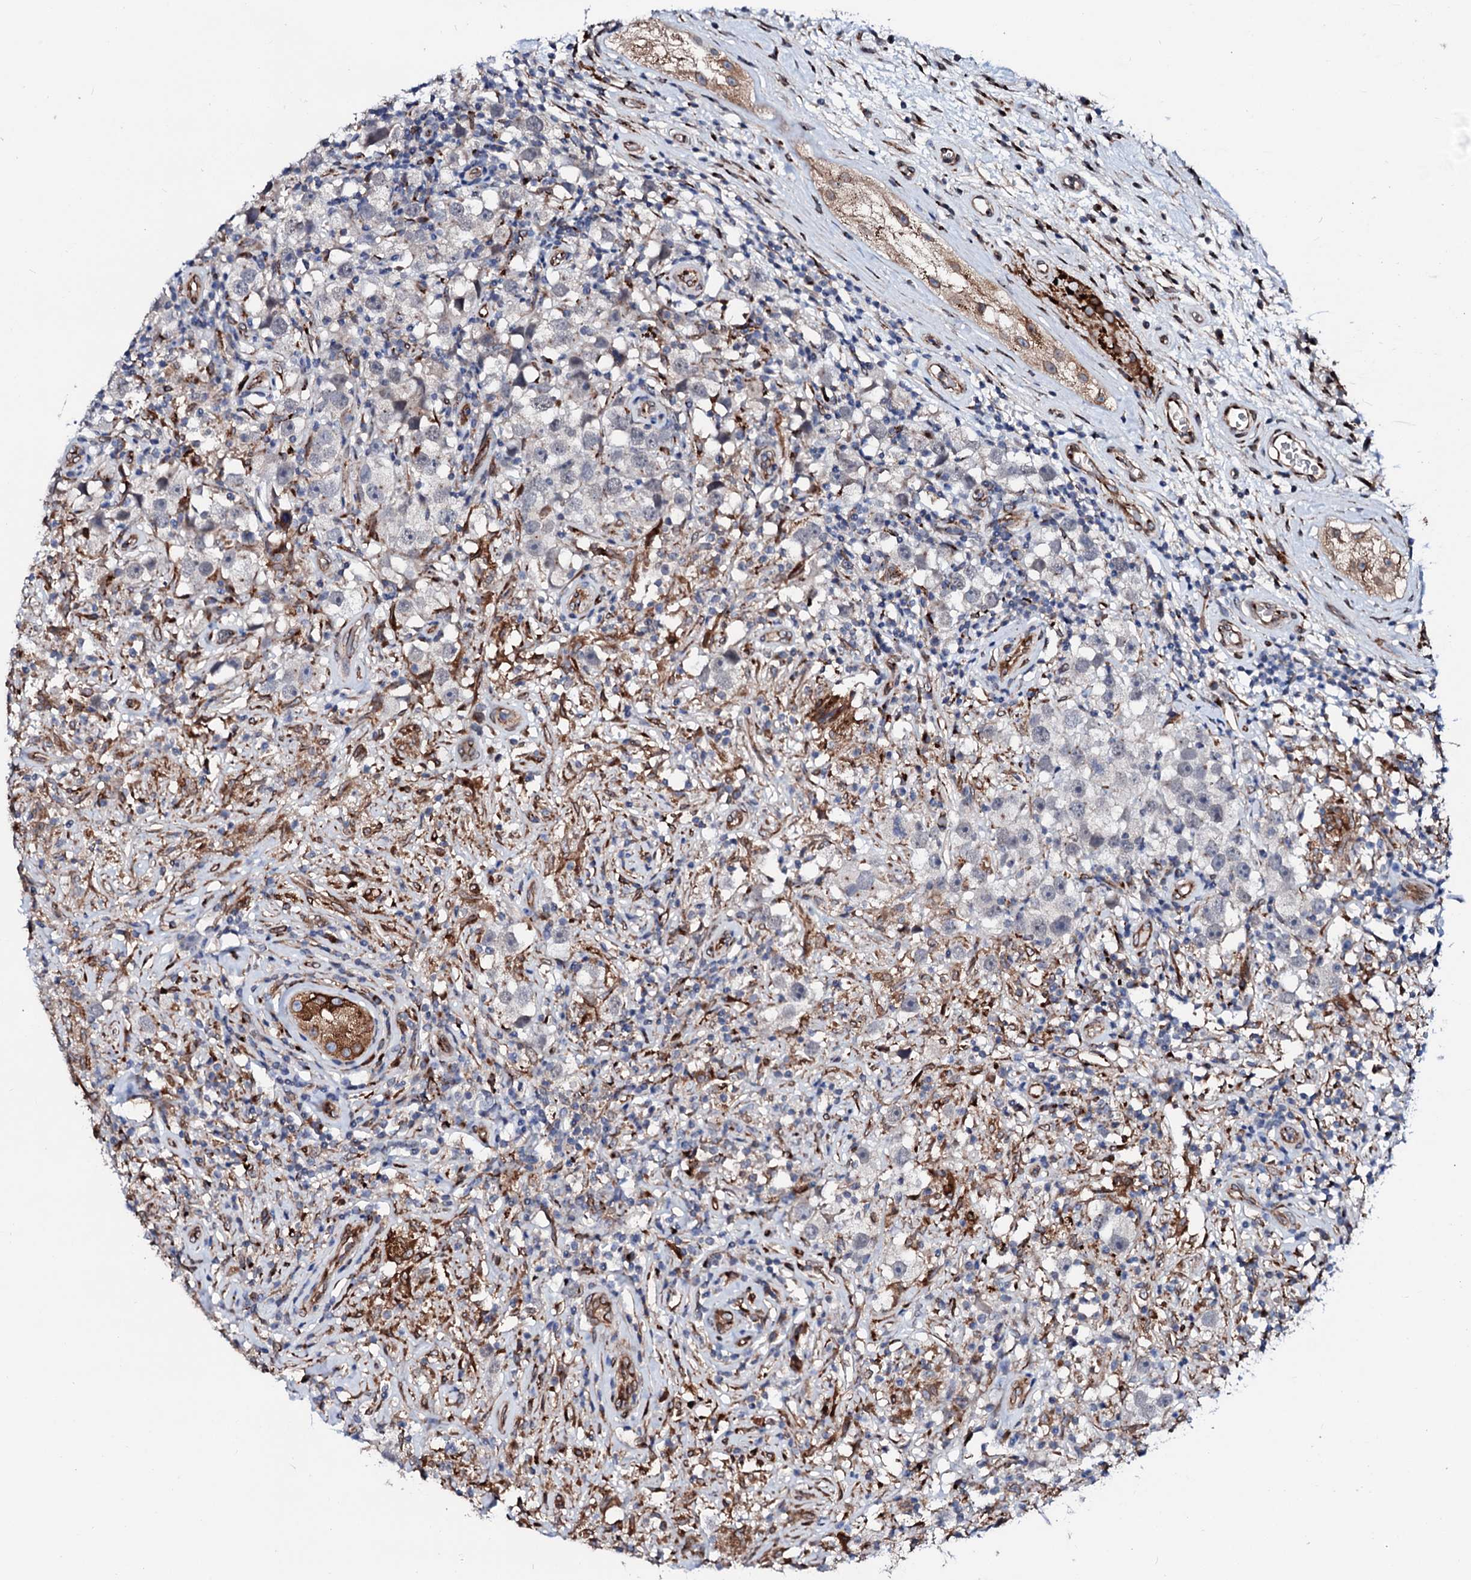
{"staining": {"intensity": "negative", "quantity": "none", "location": "none"}, "tissue": "testis cancer", "cell_type": "Tumor cells", "image_type": "cancer", "snomed": [{"axis": "morphology", "description": "Seminoma, NOS"}, {"axis": "topography", "description": "Testis"}], "caption": "Tumor cells are negative for brown protein staining in testis cancer.", "gene": "TMCO3", "patient": {"sex": "male", "age": 49}}